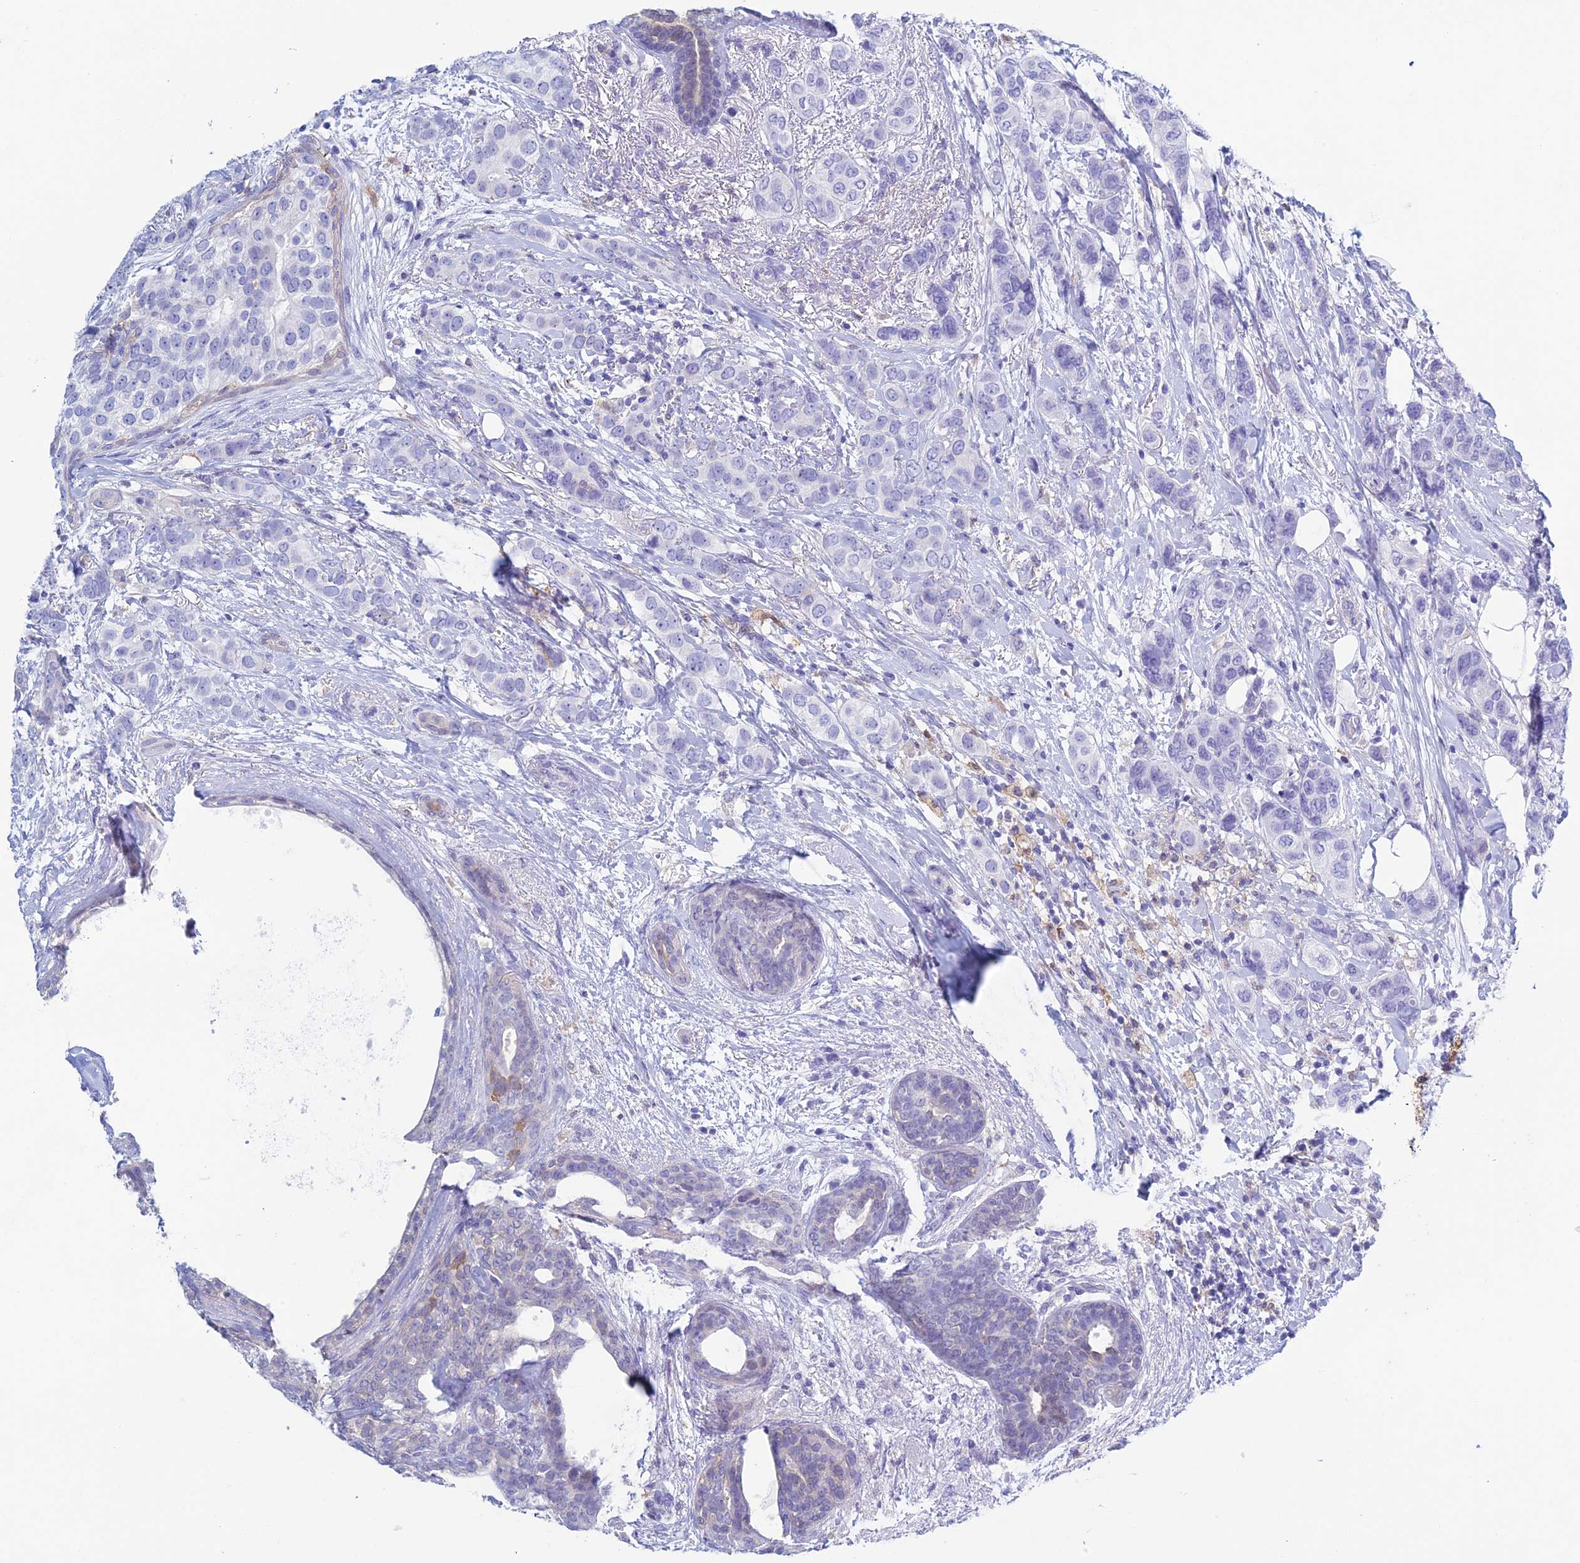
{"staining": {"intensity": "negative", "quantity": "none", "location": "none"}, "tissue": "breast cancer", "cell_type": "Tumor cells", "image_type": "cancer", "snomed": [{"axis": "morphology", "description": "Lobular carcinoma"}, {"axis": "topography", "description": "Breast"}], "caption": "Tumor cells are negative for protein expression in human lobular carcinoma (breast).", "gene": "KCNK17", "patient": {"sex": "female", "age": 51}}